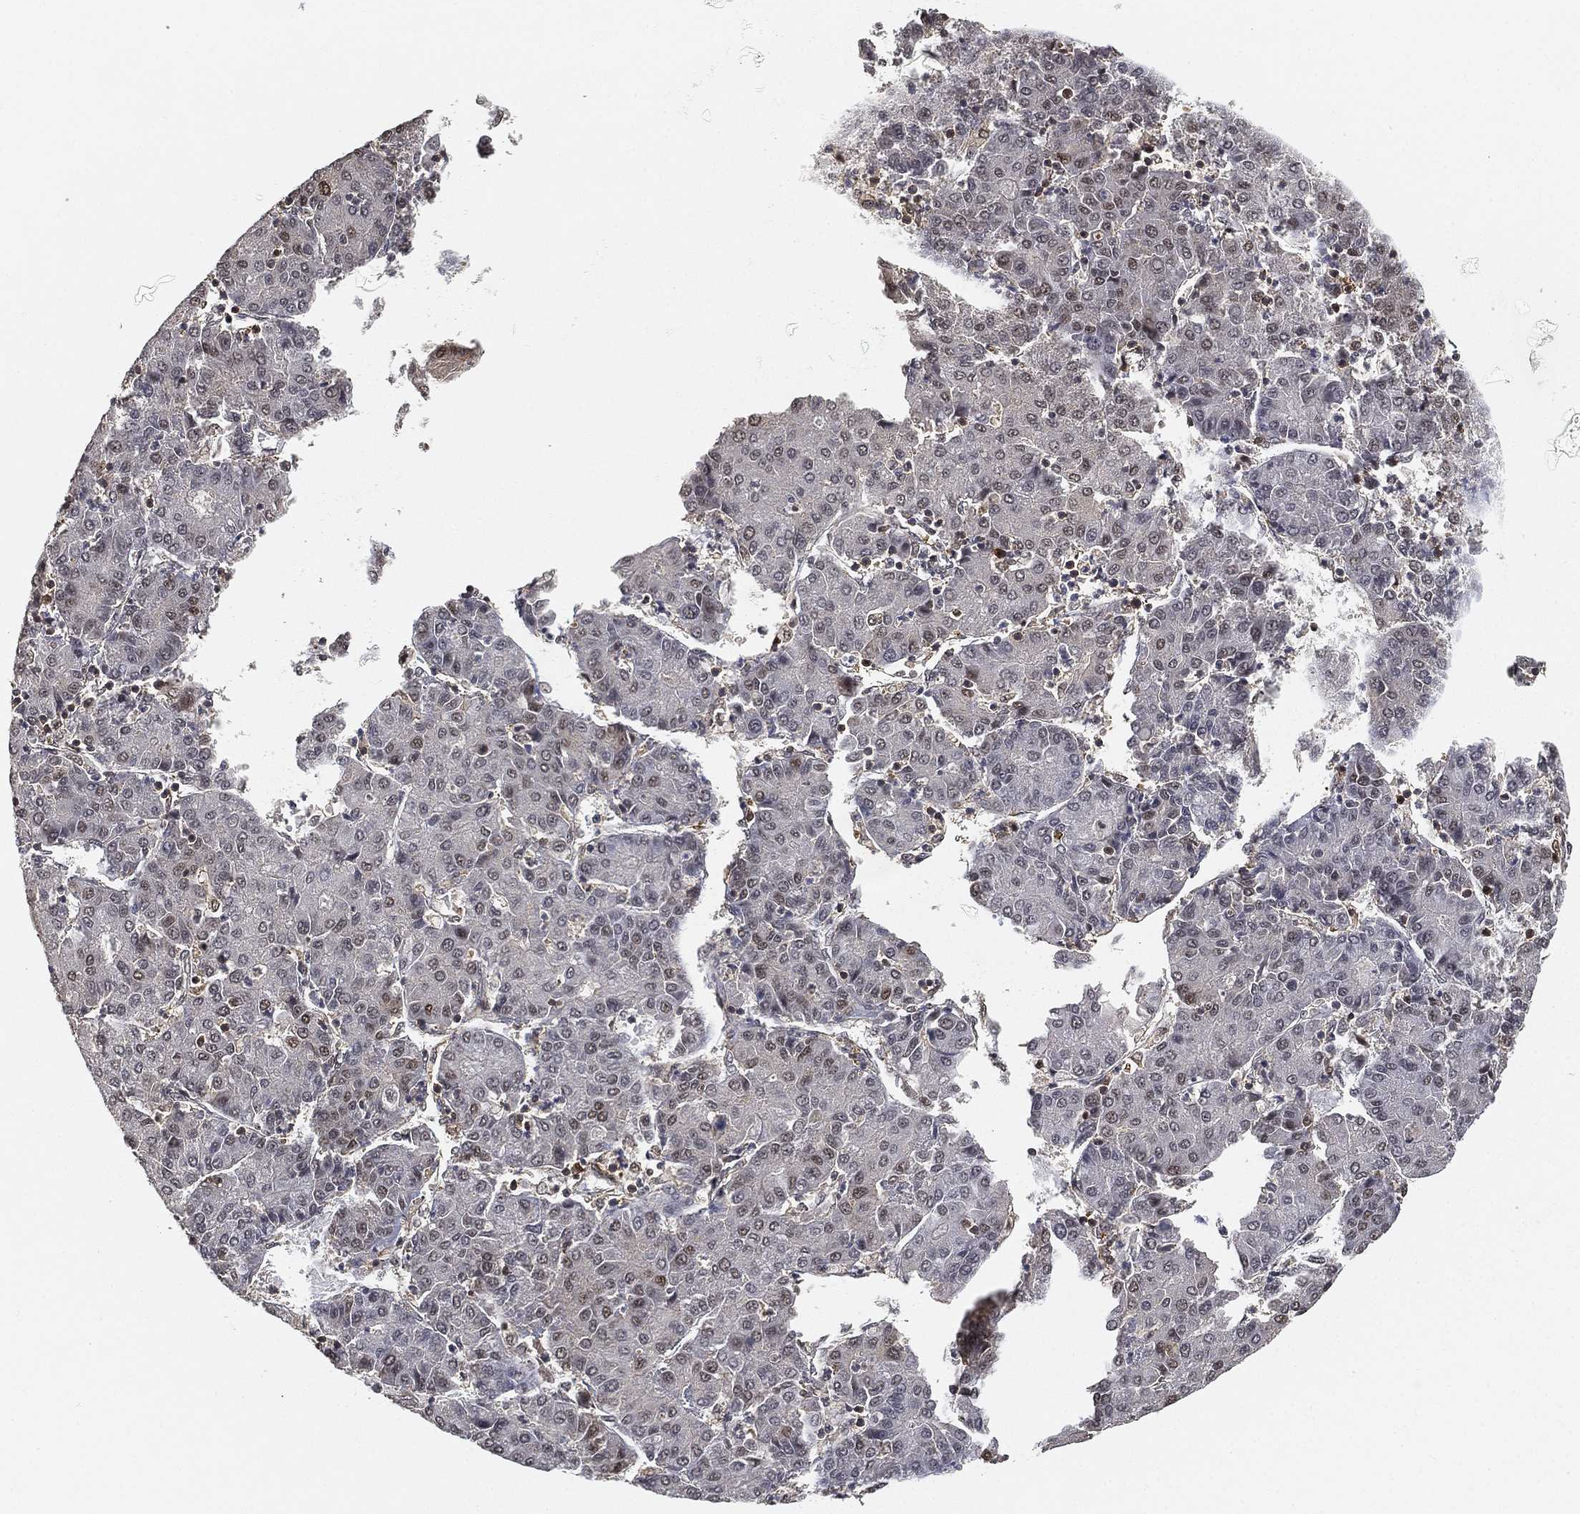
{"staining": {"intensity": "negative", "quantity": "none", "location": "none"}, "tissue": "liver cancer", "cell_type": "Tumor cells", "image_type": "cancer", "snomed": [{"axis": "morphology", "description": "Carcinoma, Hepatocellular, NOS"}, {"axis": "topography", "description": "Liver"}], "caption": "This is an immunohistochemistry image of human liver hepatocellular carcinoma. There is no positivity in tumor cells.", "gene": "WDR26", "patient": {"sex": "male", "age": 65}}